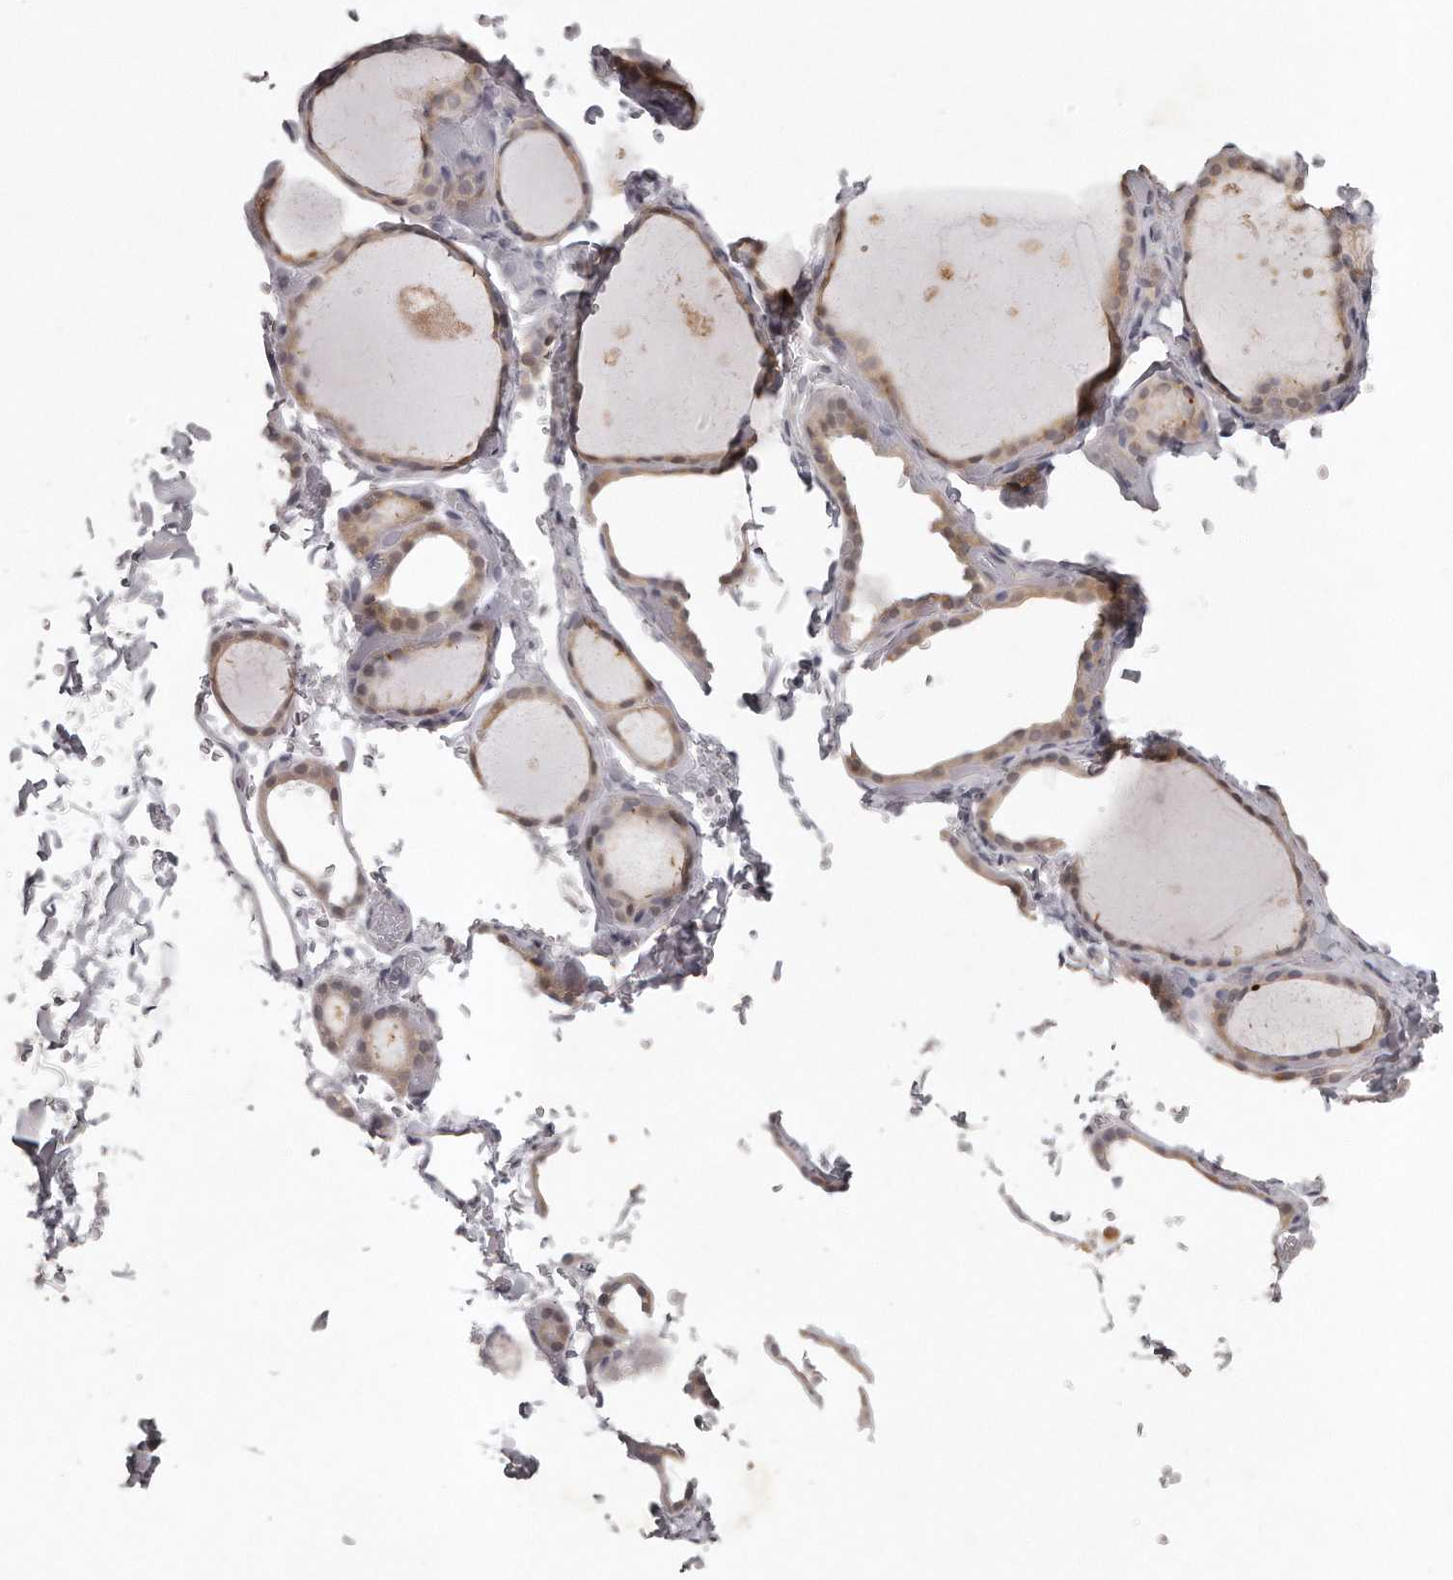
{"staining": {"intensity": "moderate", "quantity": ">75%", "location": "cytoplasmic/membranous"}, "tissue": "thyroid gland", "cell_type": "Glandular cells", "image_type": "normal", "snomed": [{"axis": "morphology", "description": "Normal tissue, NOS"}, {"axis": "topography", "description": "Thyroid gland"}], "caption": "This is an image of IHC staining of benign thyroid gland, which shows moderate expression in the cytoplasmic/membranous of glandular cells.", "gene": "GGCT", "patient": {"sex": "female", "age": 44}}